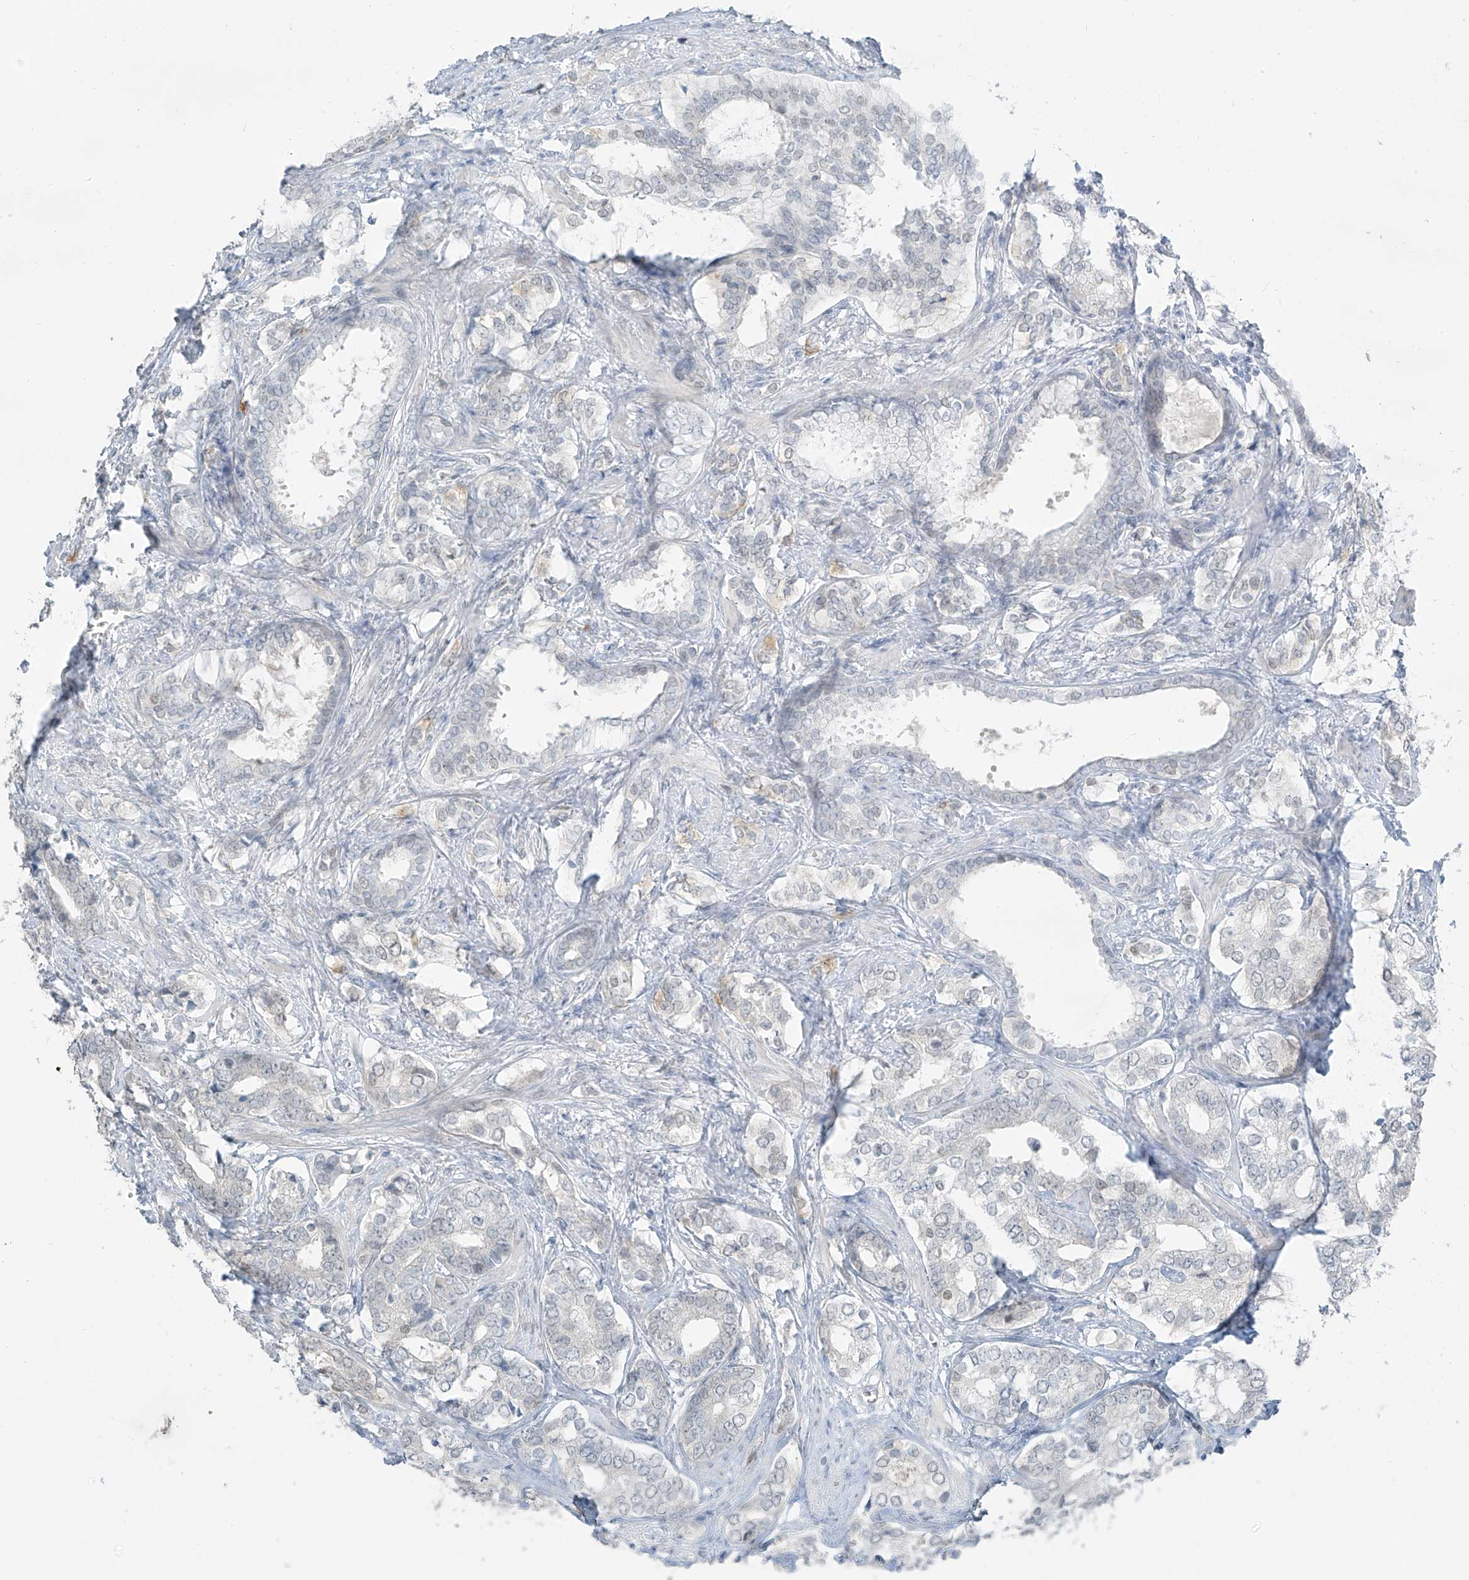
{"staining": {"intensity": "negative", "quantity": "none", "location": "none"}, "tissue": "prostate cancer", "cell_type": "Tumor cells", "image_type": "cancer", "snomed": [{"axis": "morphology", "description": "Adenocarcinoma, High grade"}, {"axis": "topography", "description": "Prostate"}], "caption": "Immunohistochemical staining of prostate cancer (adenocarcinoma (high-grade)) shows no significant expression in tumor cells.", "gene": "PRDM6", "patient": {"sex": "male", "age": 62}}